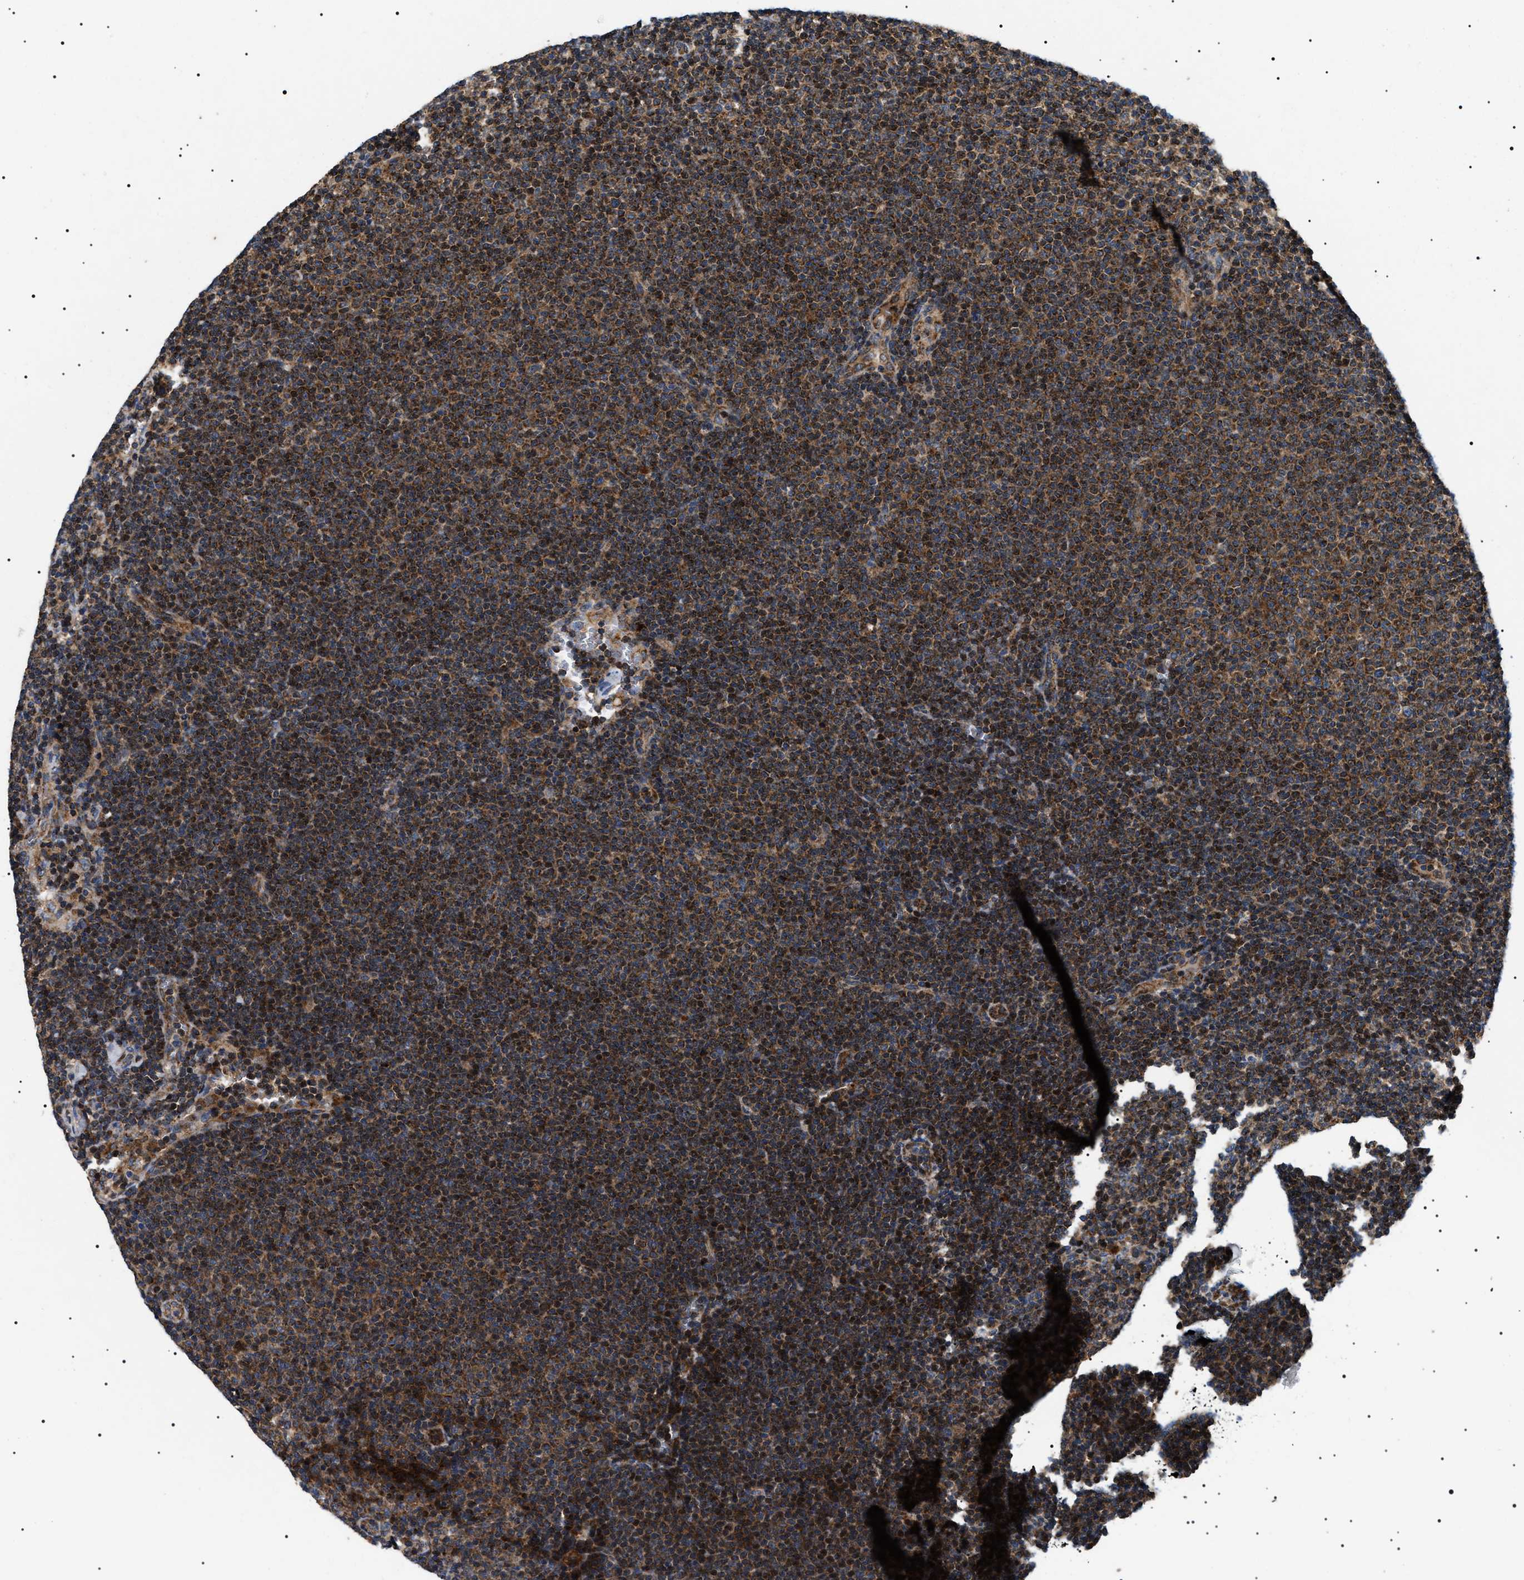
{"staining": {"intensity": "strong", "quantity": ">75%", "location": "cytoplasmic/membranous"}, "tissue": "lymphoma", "cell_type": "Tumor cells", "image_type": "cancer", "snomed": [{"axis": "morphology", "description": "Malignant lymphoma, non-Hodgkin's type, Low grade"}, {"axis": "topography", "description": "Lymph node"}], "caption": "Human low-grade malignant lymphoma, non-Hodgkin's type stained for a protein (brown) exhibits strong cytoplasmic/membranous positive staining in about >75% of tumor cells.", "gene": "OXSM", "patient": {"sex": "female", "age": 53}}